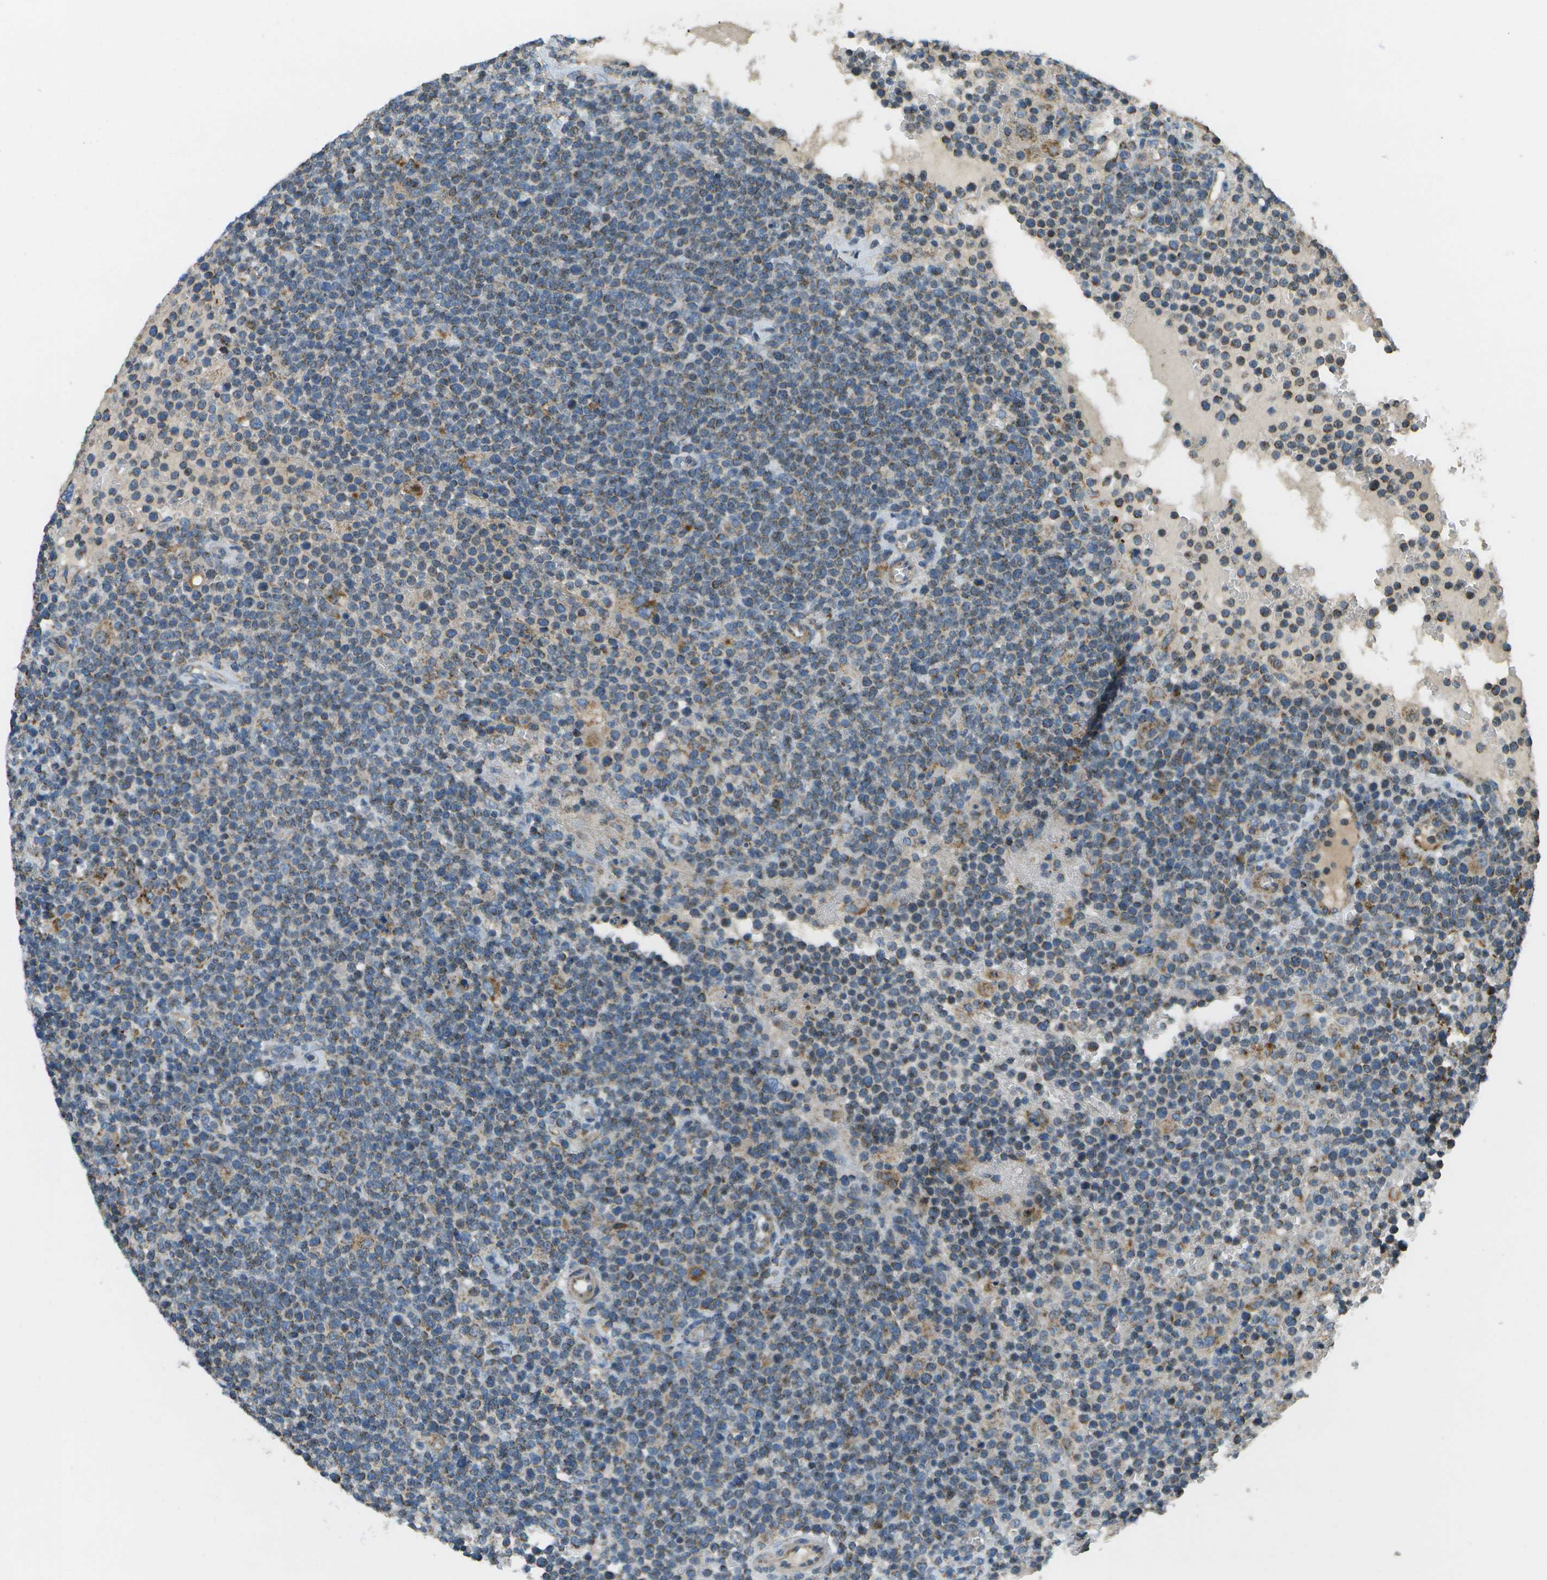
{"staining": {"intensity": "weak", "quantity": "25%-75%", "location": "cytoplasmic/membranous"}, "tissue": "lymphoma", "cell_type": "Tumor cells", "image_type": "cancer", "snomed": [{"axis": "morphology", "description": "Malignant lymphoma, non-Hodgkin's type, High grade"}, {"axis": "topography", "description": "Lymph node"}], "caption": "Lymphoma stained with a brown dye displays weak cytoplasmic/membranous positive expression in about 25%-75% of tumor cells.", "gene": "NRK", "patient": {"sex": "male", "age": 61}}